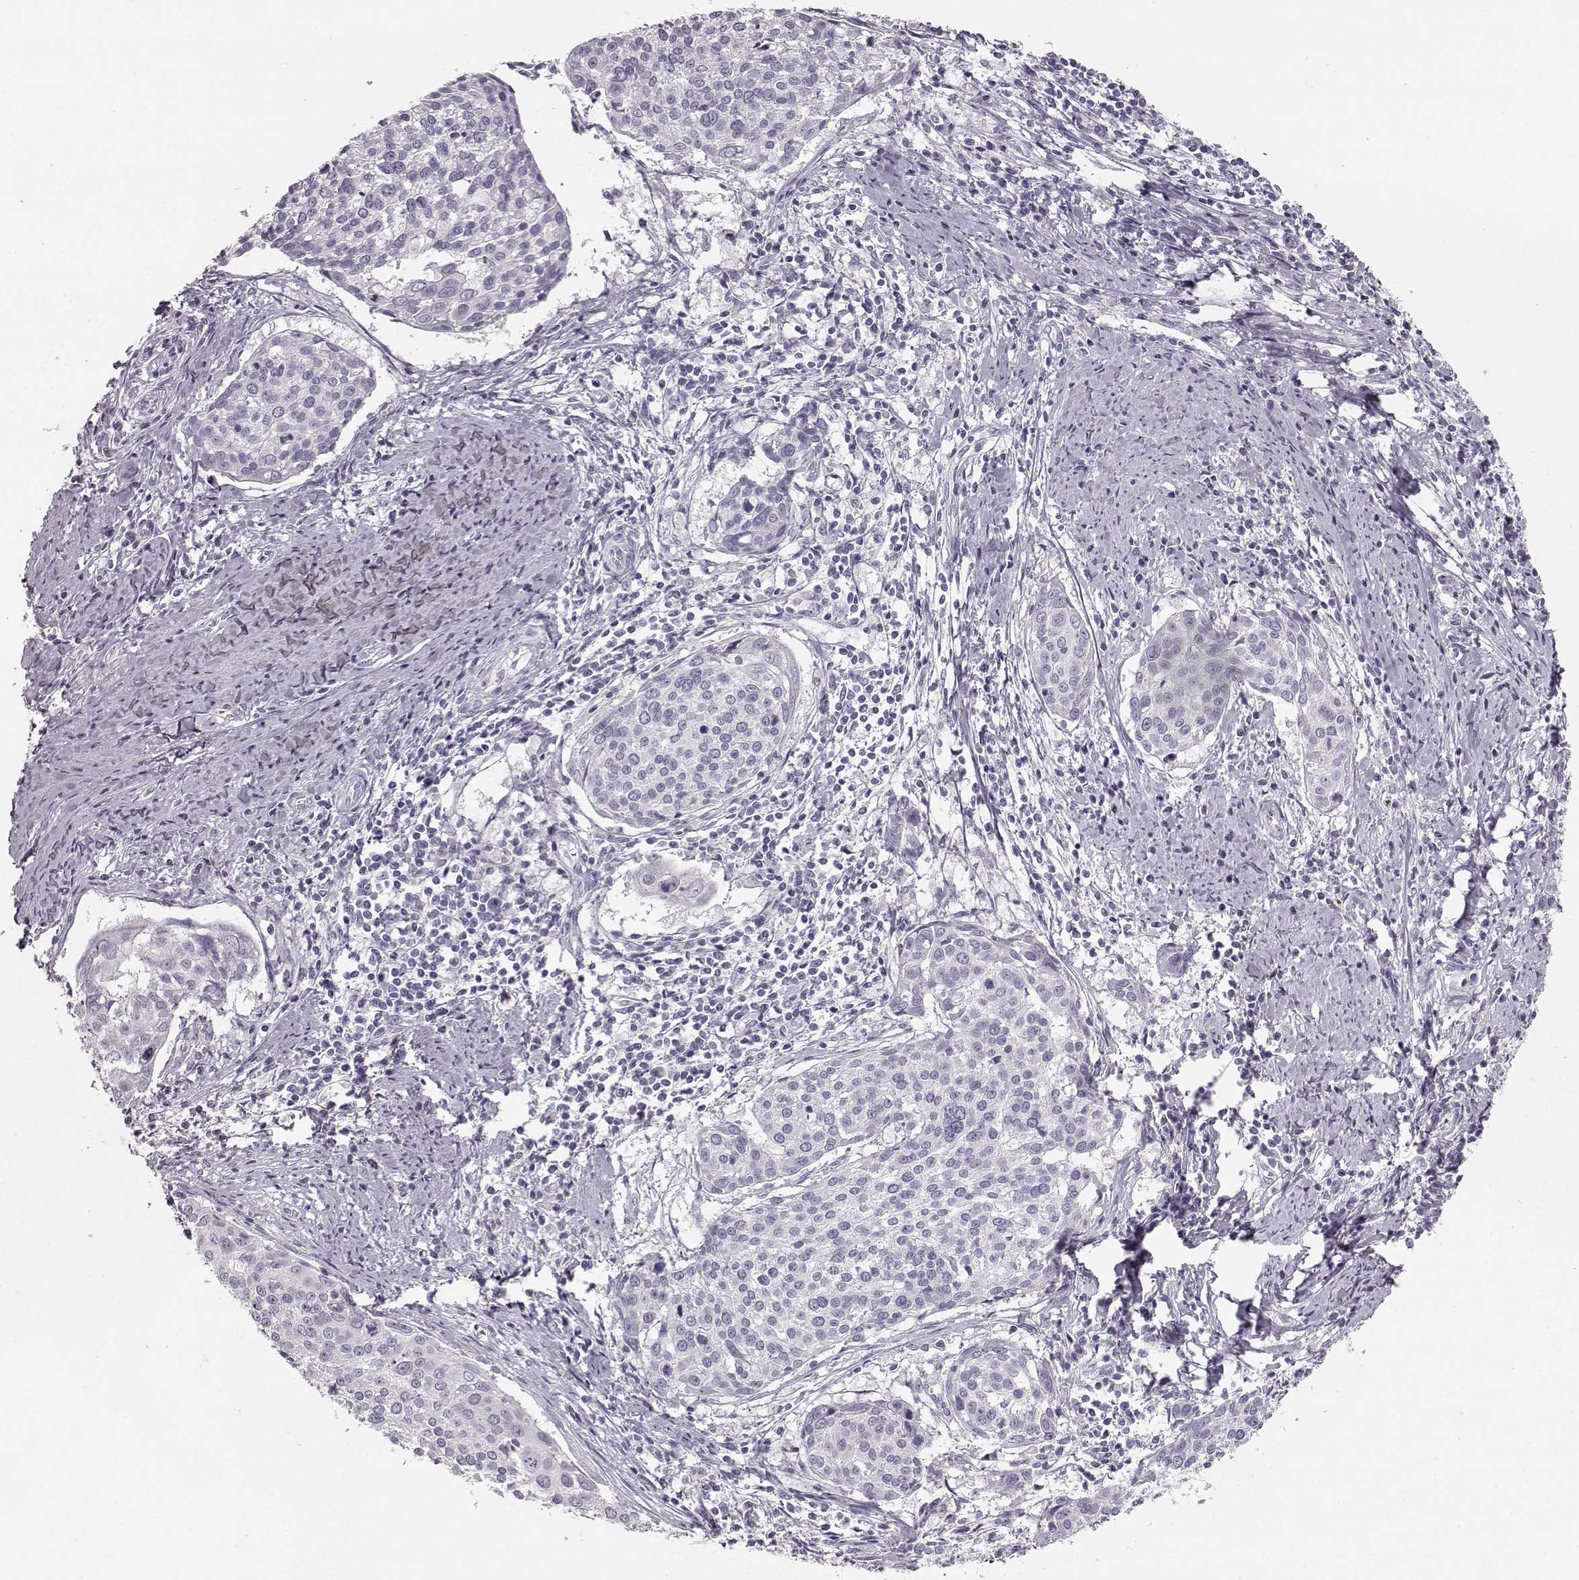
{"staining": {"intensity": "negative", "quantity": "none", "location": "none"}, "tissue": "cervical cancer", "cell_type": "Tumor cells", "image_type": "cancer", "snomed": [{"axis": "morphology", "description": "Squamous cell carcinoma, NOS"}, {"axis": "topography", "description": "Cervix"}], "caption": "A photomicrograph of cervical squamous cell carcinoma stained for a protein exhibits no brown staining in tumor cells.", "gene": "KIAA0319", "patient": {"sex": "female", "age": 39}}